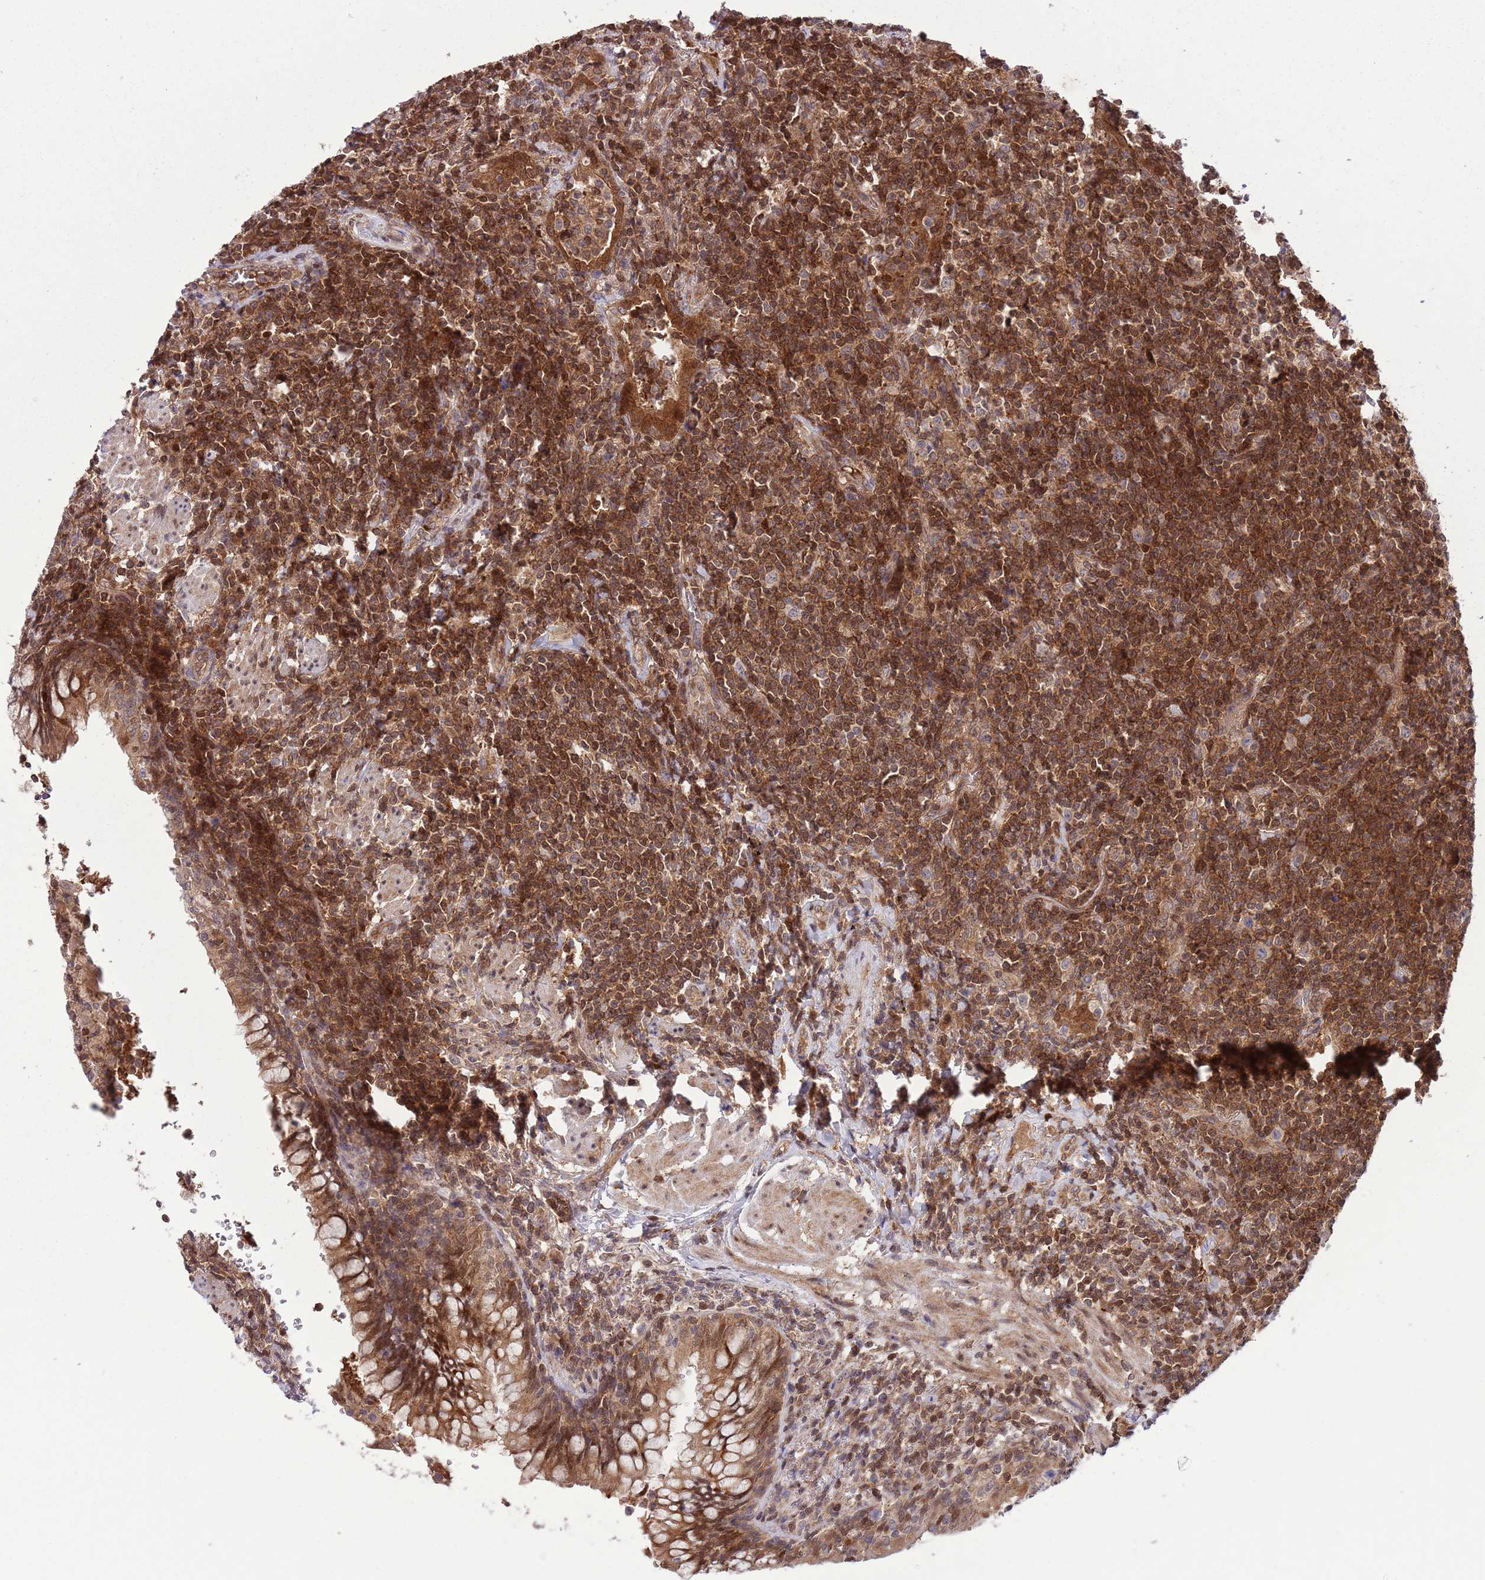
{"staining": {"intensity": "moderate", "quantity": ">75%", "location": "cytoplasmic/membranous,nuclear"}, "tissue": "lymphoma", "cell_type": "Tumor cells", "image_type": "cancer", "snomed": [{"axis": "morphology", "description": "Malignant lymphoma, non-Hodgkin's type, Low grade"}, {"axis": "topography", "description": "Lung"}], "caption": "Immunohistochemistry (IHC) histopathology image of malignant lymphoma, non-Hodgkin's type (low-grade) stained for a protein (brown), which demonstrates medium levels of moderate cytoplasmic/membranous and nuclear expression in about >75% of tumor cells.", "gene": "HDHD2", "patient": {"sex": "female", "age": 71}}